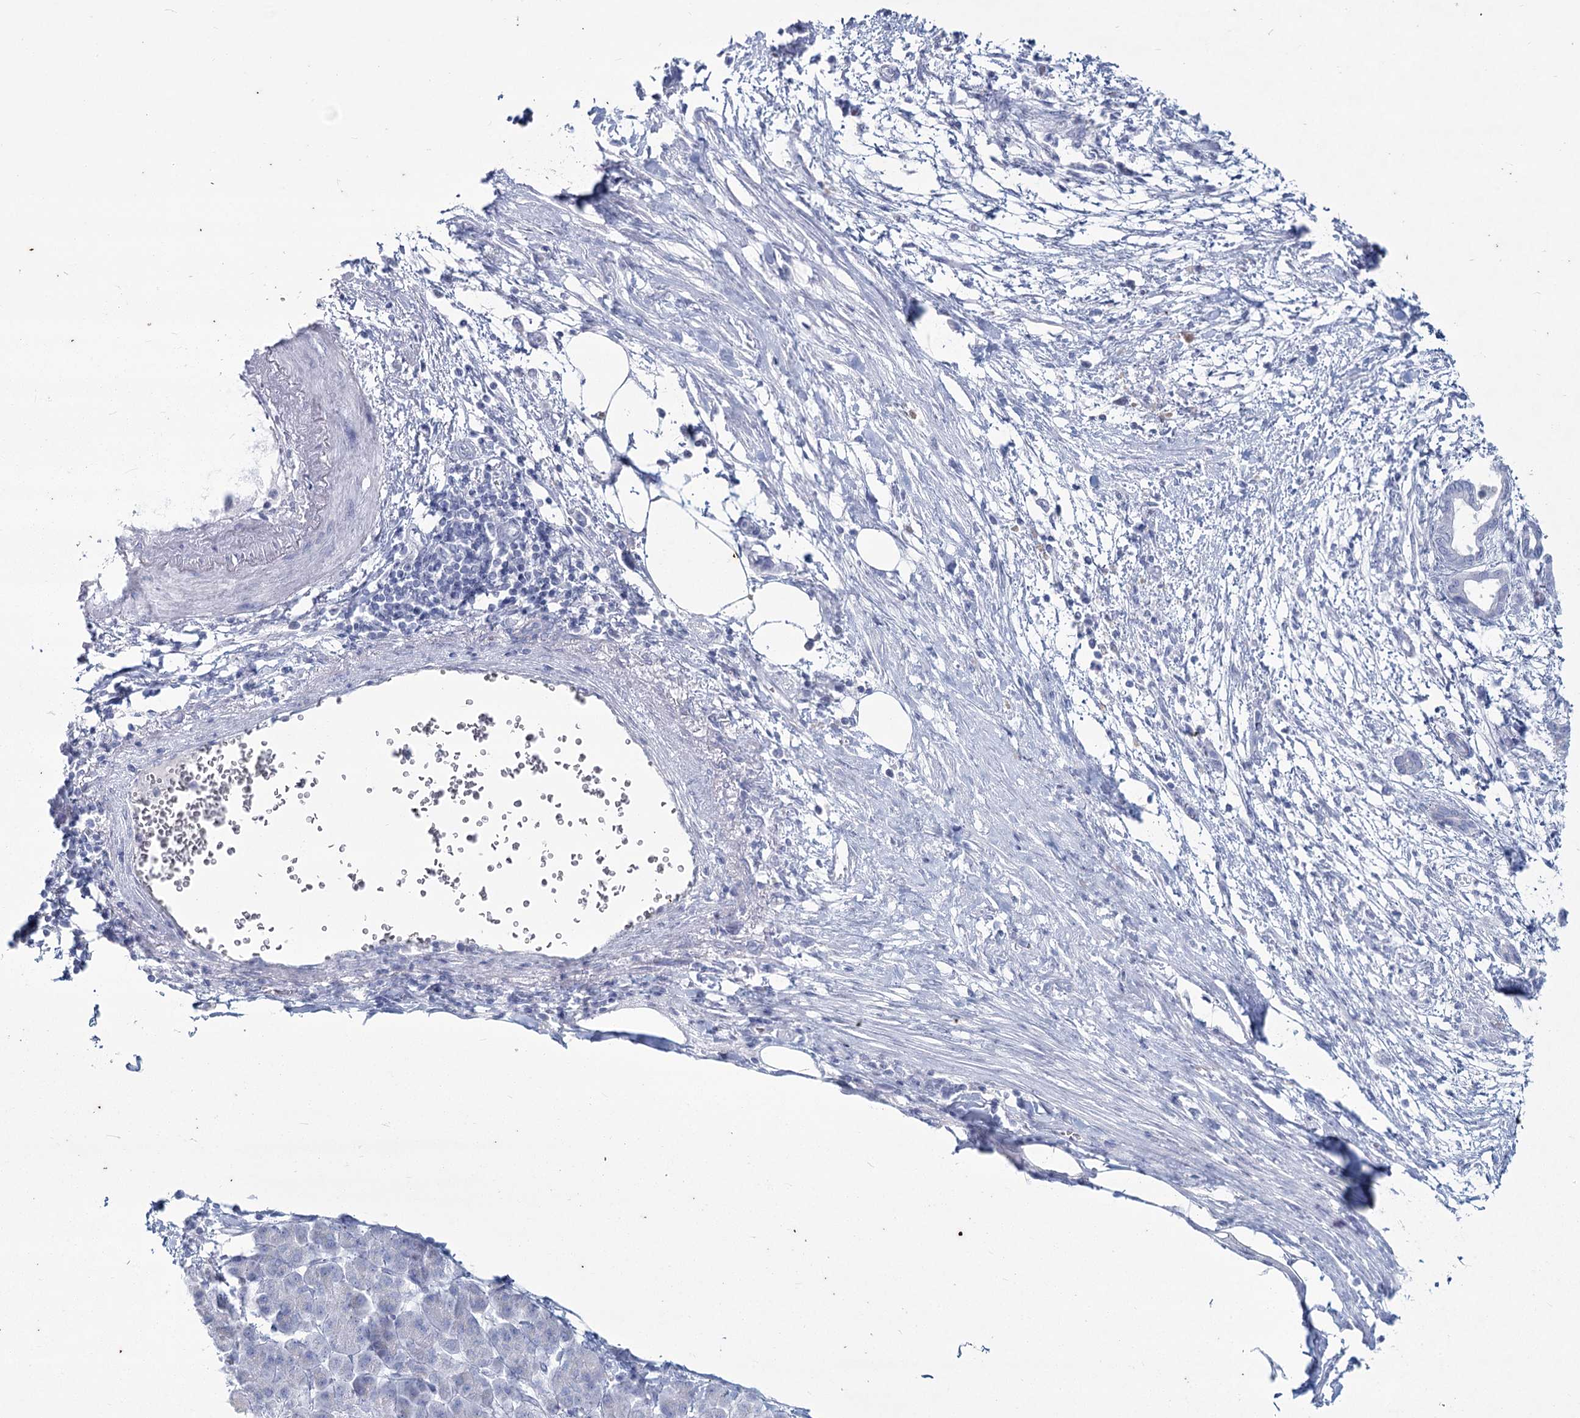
{"staining": {"intensity": "negative", "quantity": "none", "location": "none"}, "tissue": "pancreatic cancer", "cell_type": "Tumor cells", "image_type": "cancer", "snomed": [{"axis": "morphology", "description": "Adenocarcinoma, NOS"}, {"axis": "topography", "description": "Pancreas"}], "caption": "There is no significant expression in tumor cells of pancreatic cancer. (Brightfield microscopy of DAB (3,3'-diaminobenzidine) IHC at high magnification).", "gene": "SLC6A19", "patient": {"sex": "female", "age": 55}}